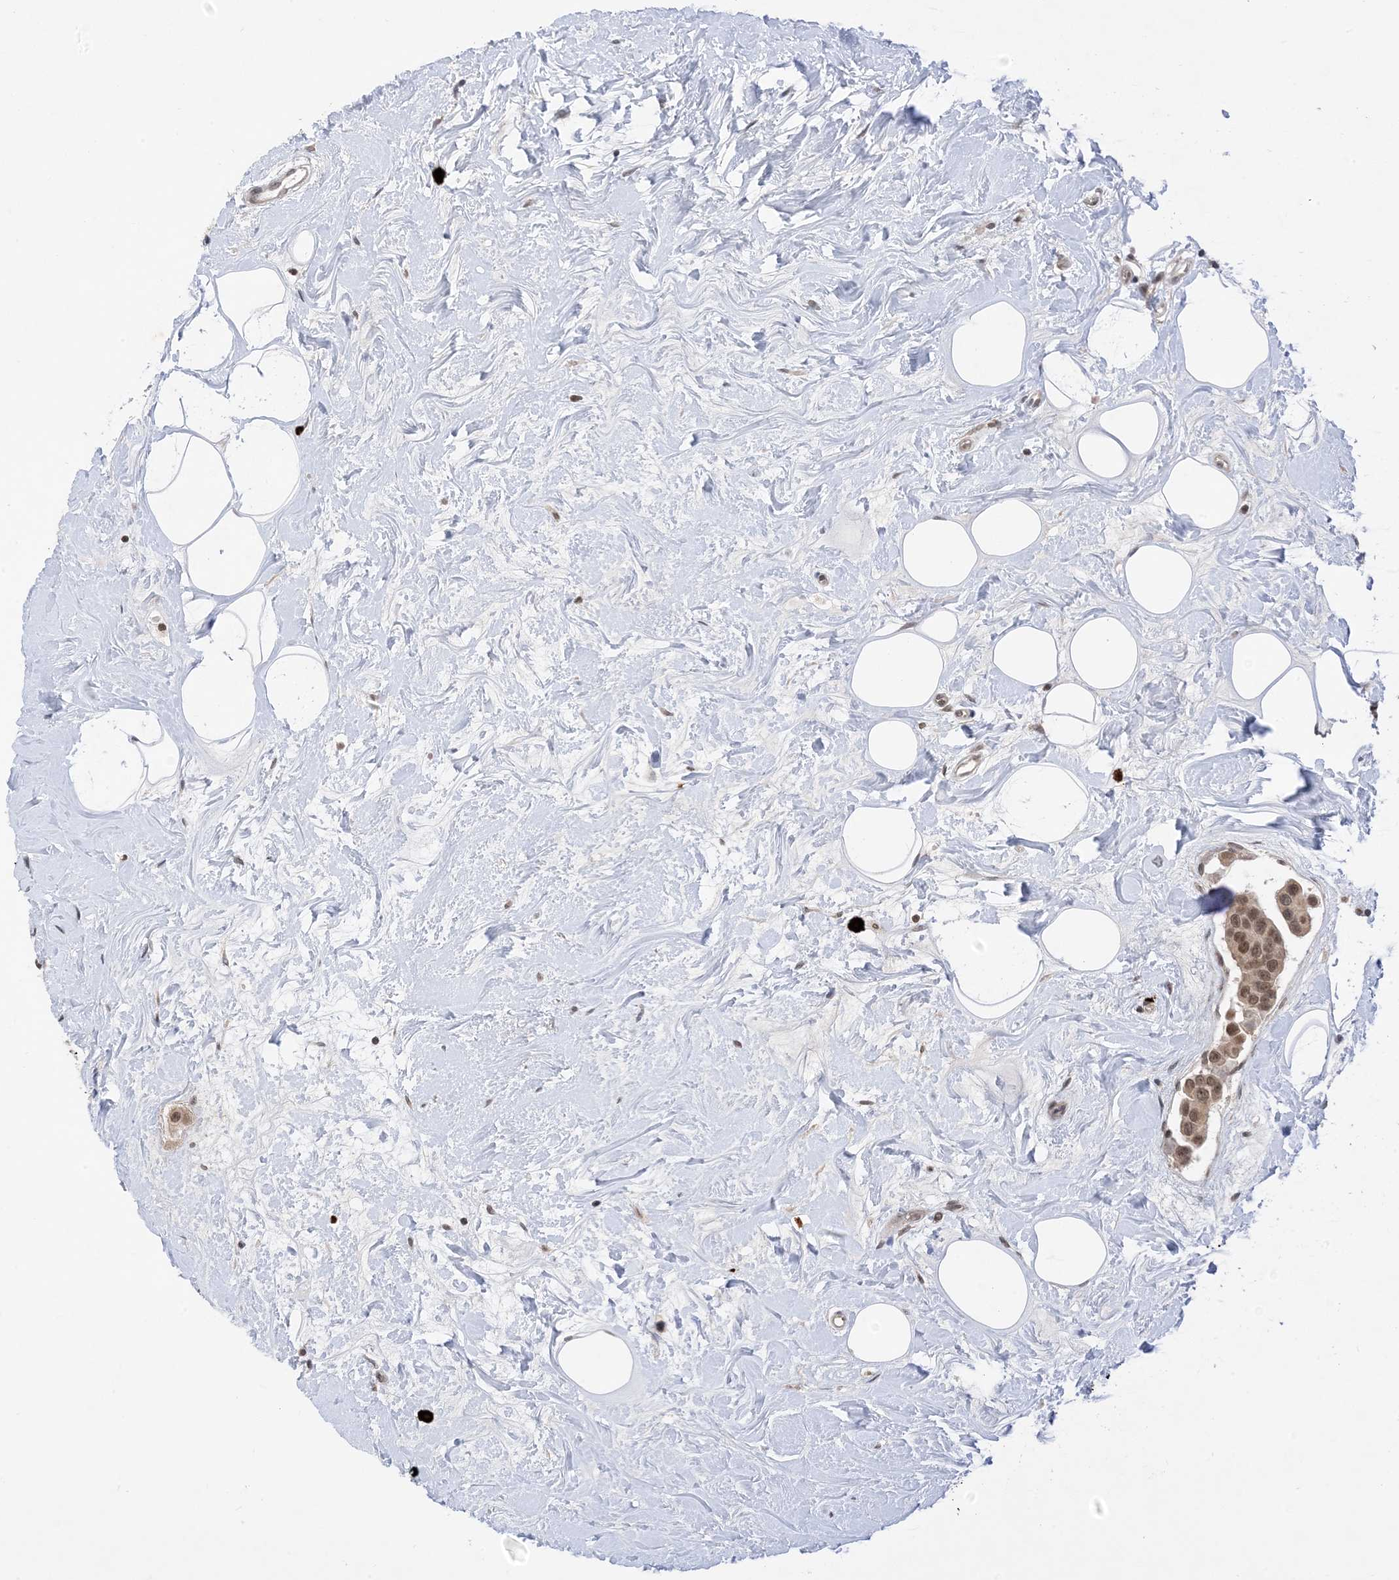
{"staining": {"intensity": "moderate", "quantity": ">75%", "location": "nuclear"}, "tissue": "breast cancer", "cell_type": "Tumor cells", "image_type": "cancer", "snomed": [{"axis": "morphology", "description": "Normal tissue, NOS"}, {"axis": "morphology", "description": "Duct carcinoma"}, {"axis": "topography", "description": "Breast"}], "caption": "Protein staining of breast infiltrating ductal carcinoma tissue reveals moderate nuclear staining in about >75% of tumor cells. Using DAB (brown) and hematoxylin (blue) stains, captured at high magnification using brightfield microscopy.", "gene": "RANBP9", "patient": {"sex": "female", "age": 39}}